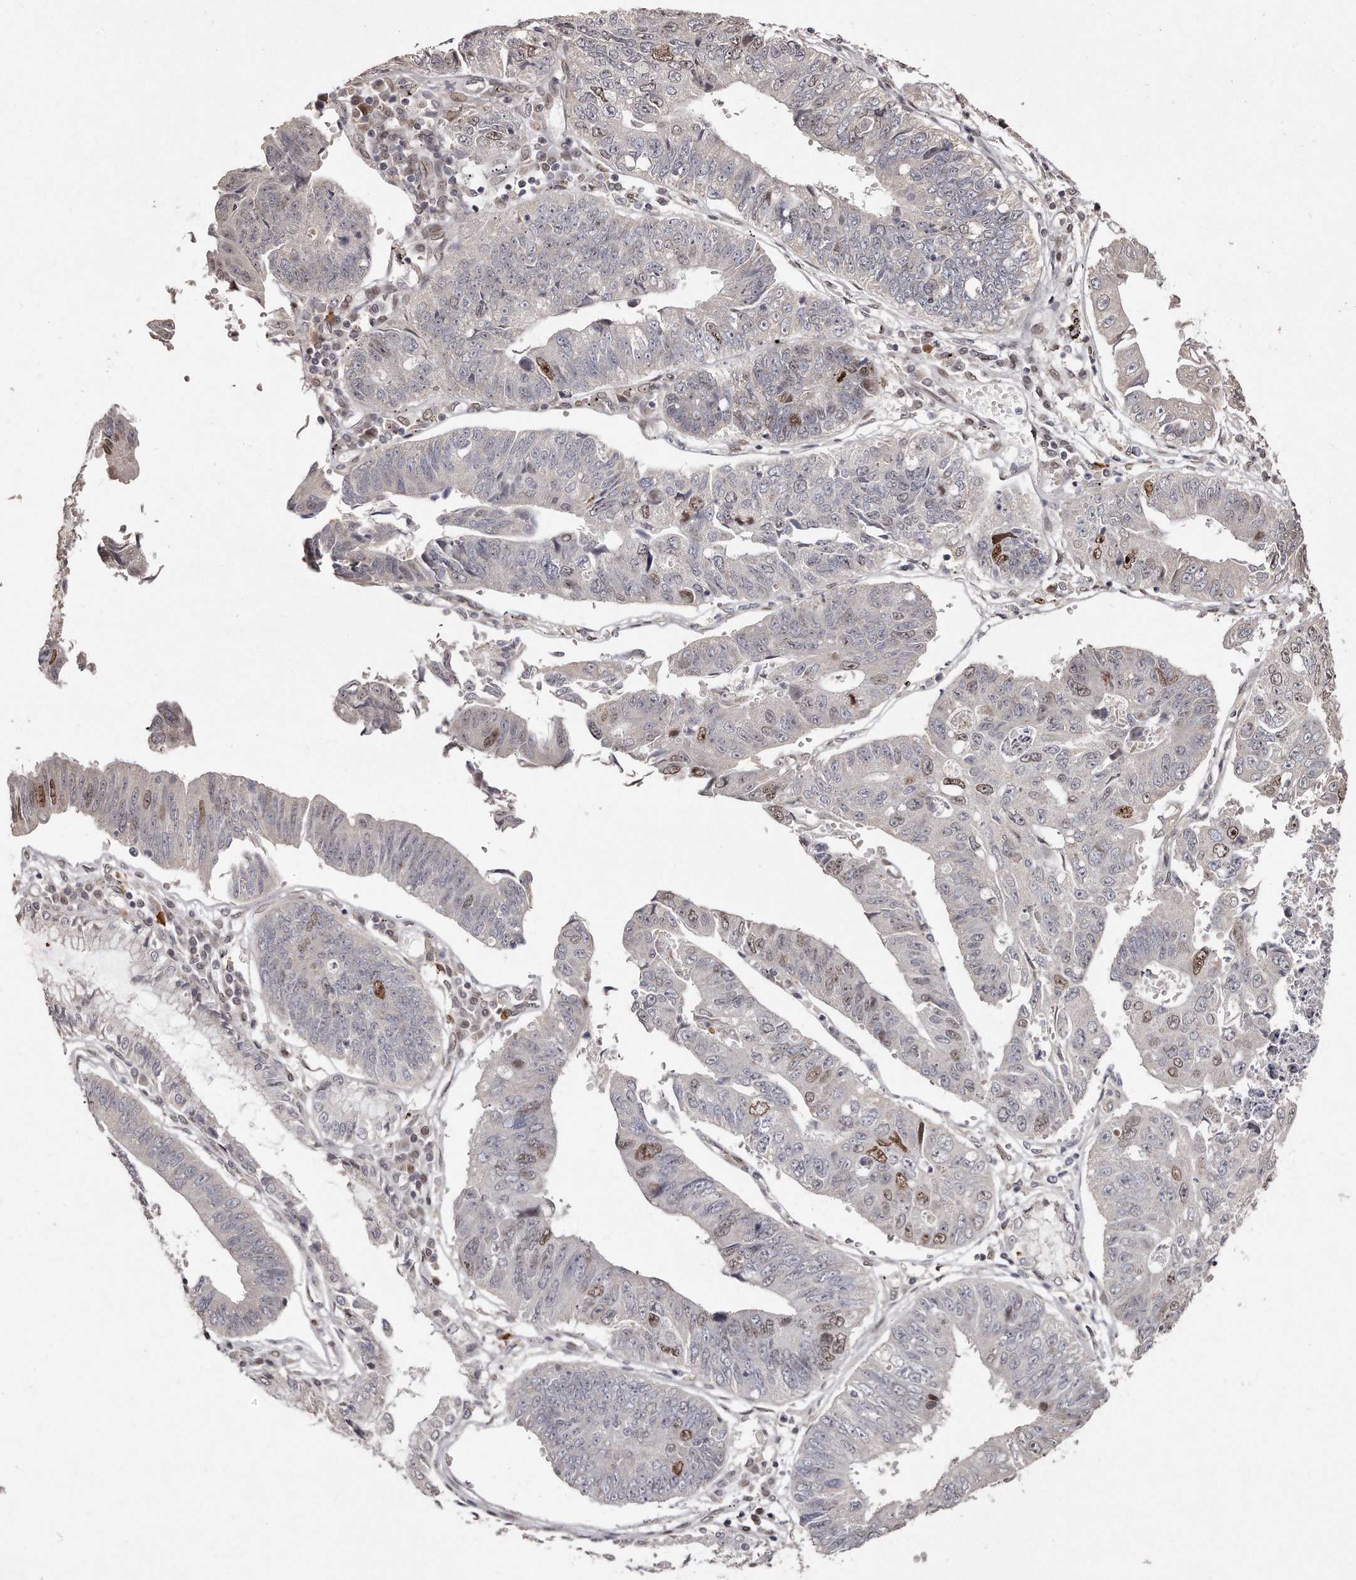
{"staining": {"intensity": "moderate", "quantity": "<25%", "location": "cytoplasmic/membranous,nuclear"}, "tissue": "stomach cancer", "cell_type": "Tumor cells", "image_type": "cancer", "snomed": [{"axis": "morphology", "description": "Adenocarcinoma, NOS"}, {"axis": "topography", "description": "Stomach"}], "caption": "Immunohistochemical staining of stomach cancer (adenocarcinoma) demonstrates low levels of moderate cytoplasmic/membranous and nuclear protein expression in approximately <25% of tumor cells.", "gene": "HASPIN", "patient": {"sex": "male", "age": 59}}